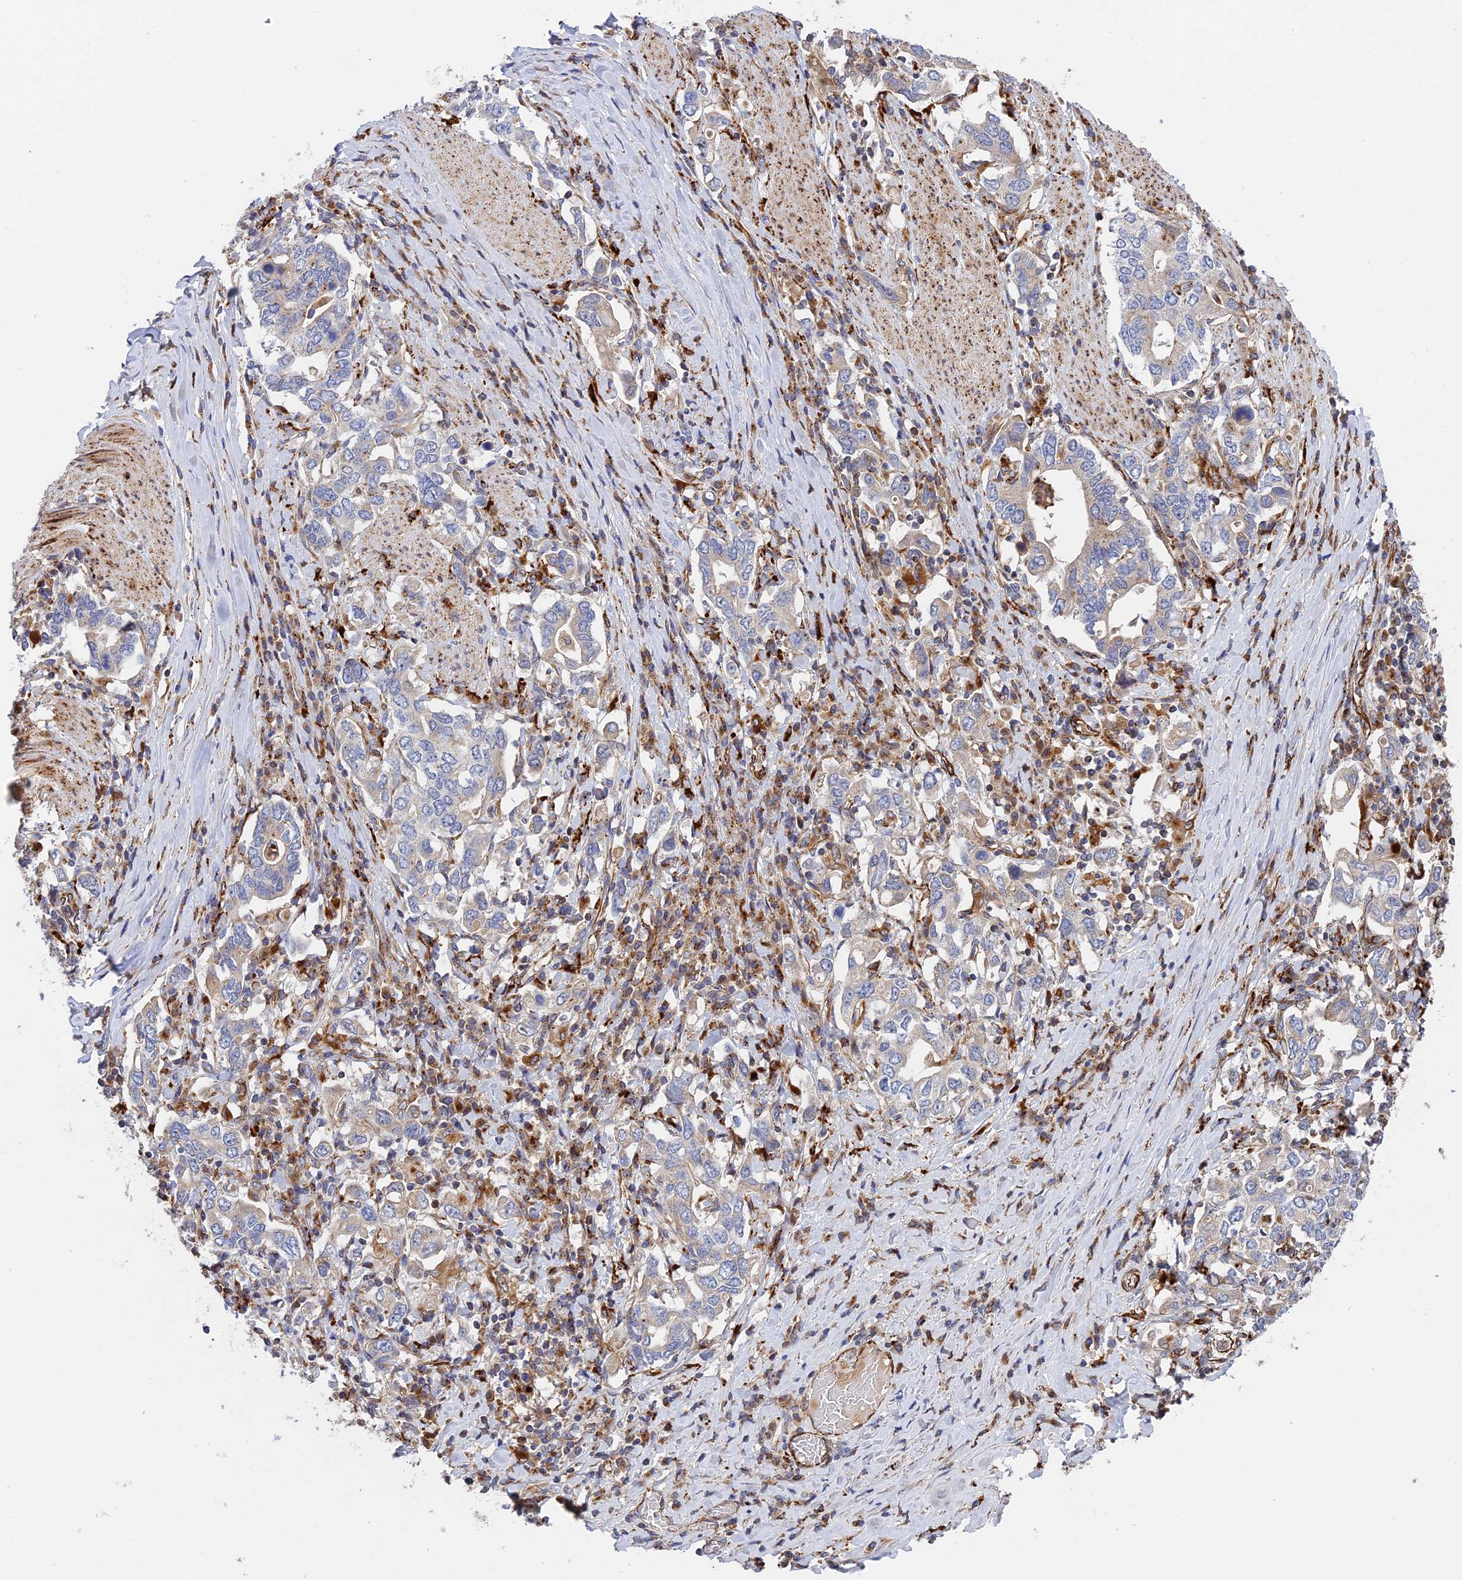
{"staining": {"intensity": "negative", "quantity": "none", "location": "none"}, "tissue": "stomach cancer", "cell_type": "Tumor cells", "image_type": "cancer", "snomed": [{"axis": "morphology", "description": "Adenocarcinoma, NOS"}, {"axis": "topography", "description": "Stomach, upper"}, {"axis": "topography", "description": "Stomach"}], "caption": "Immunohistochemical staining of human stomach cancer (adenocarcinoma) shows no significant staining in tumor cells. Brightfield microscopy of immunohistochemistry (IHC) stained with DAB (brown) and hematoxylin (blue), captured at high magnification.", "gene": "PPP2R3C", "patient": {"sex": "male", "age": 62}}